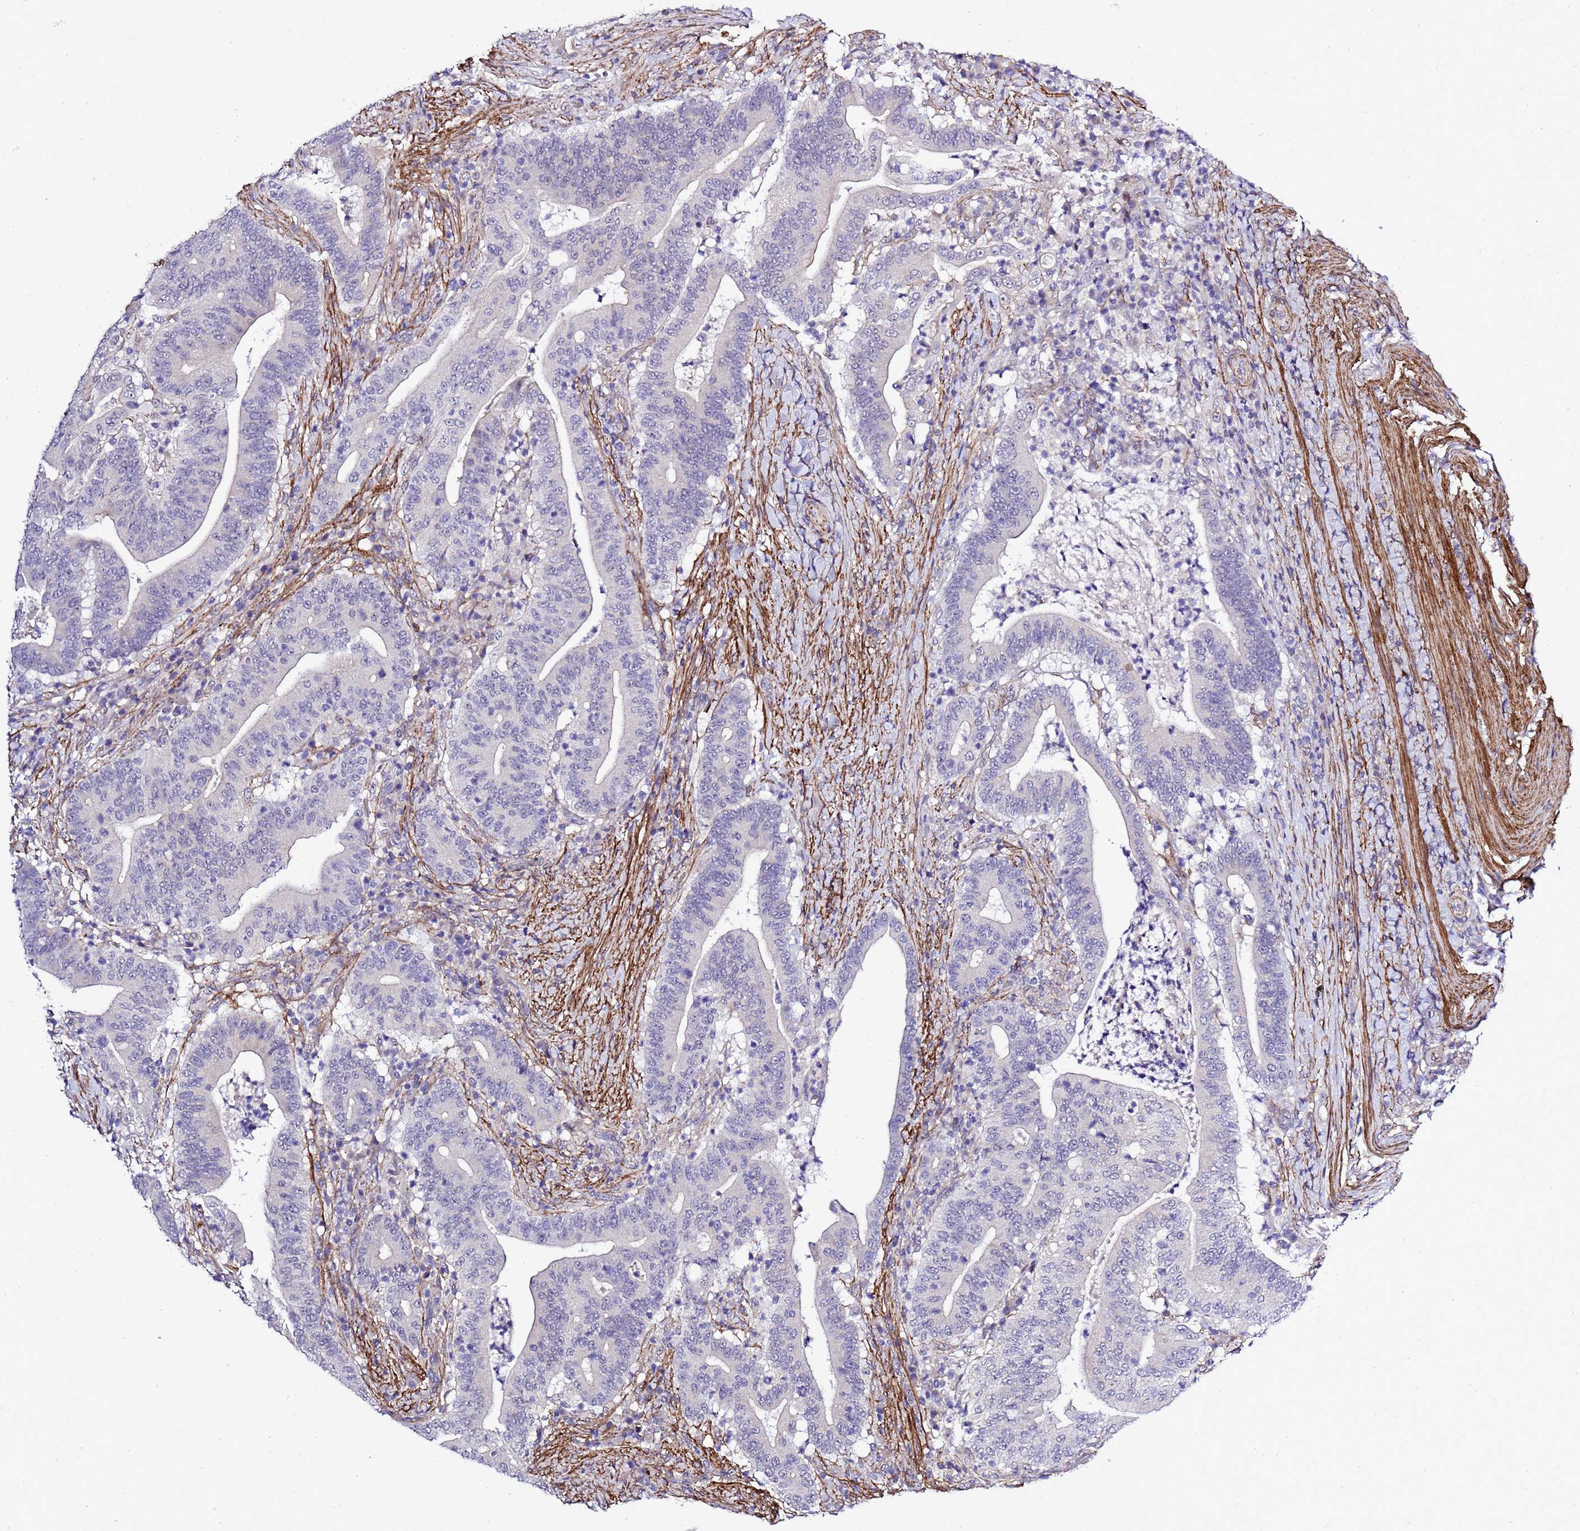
{"staining": {"intensity": "negative", "quantity": "none", "location": "none"}, "tissue": "colorectal cancer", "cell_type": "Tumor cells", "image_type": "cancer", "snomed": [{"axis": "morphology", "description": "Adenocarcinoma, NOS"}, {"axis": "topography", "description": "Colon"}], "caption": "IHC micrograph of colorectal cancer stained for a protein (brown), which reveals no staining in tumor cells.", "gene": "GZF1", "patient": {"sex": "female", "age": 66}}